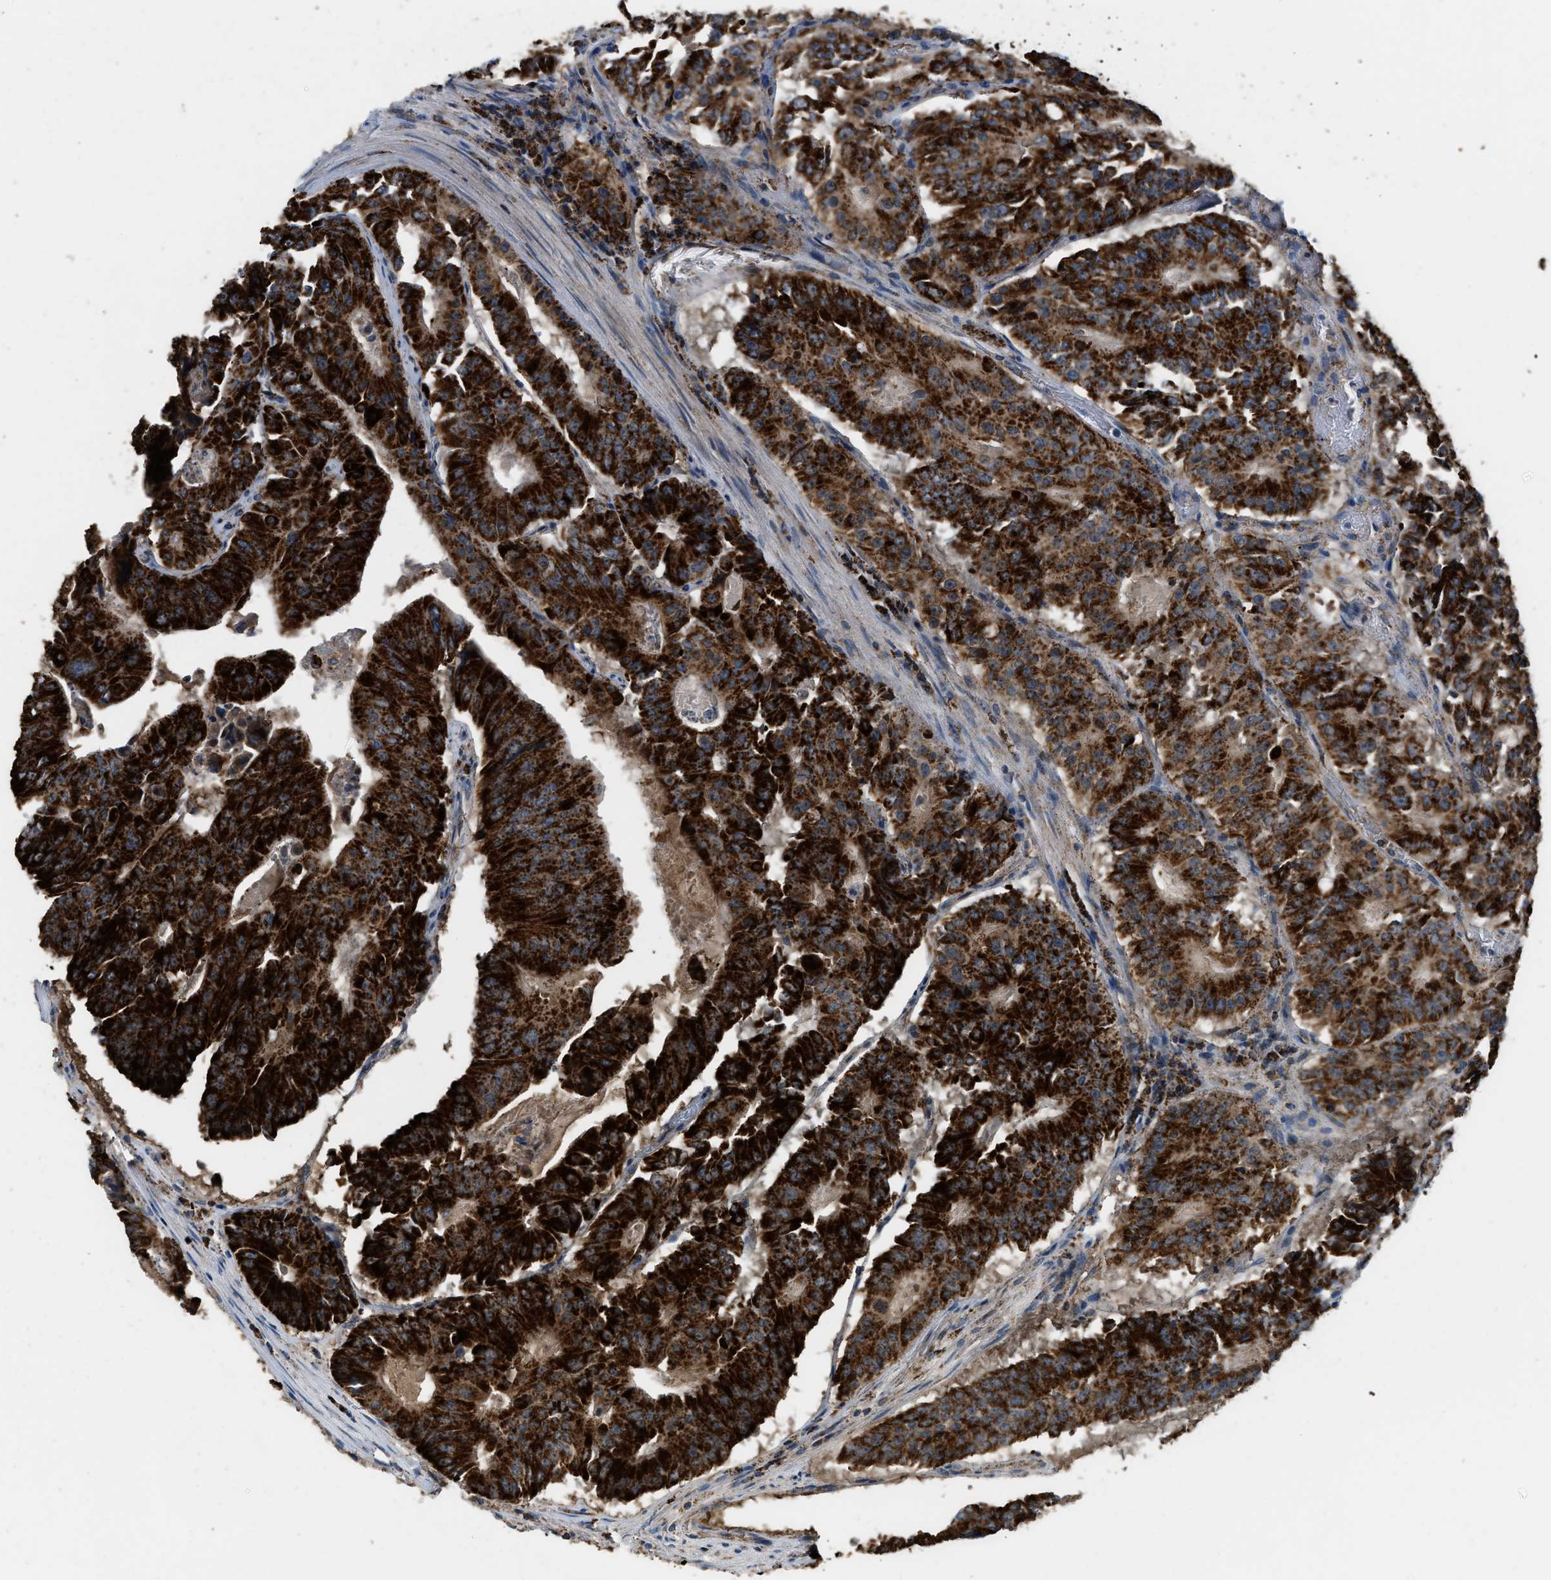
{"staining": {"intensity": "strong", "quantity": ">75%", "location": "cytoplasmic/membranous"}, "tissue": "colorectal cancer", "cell_type": "Tumor cells", "image_type": "cancer", "snomed": [{"axis": "morphology", "description": "Adenocarcinoma, NOS"}, {"axis": "topography", "description": "Colon"}], "caption": "DAB (3,3'-diaminobenzidine) immunohistochemical staining of human colorectal cancer shows strong cytoplasmic/membranous protein expression in approximately >75% of tumor cells. (Stains: DAB in brown, nuclei in blue, Microscopy: brightfield microscopy at high magnification).", "gene": "ETFB", "patient": {"sex": "male", "age": 87}}